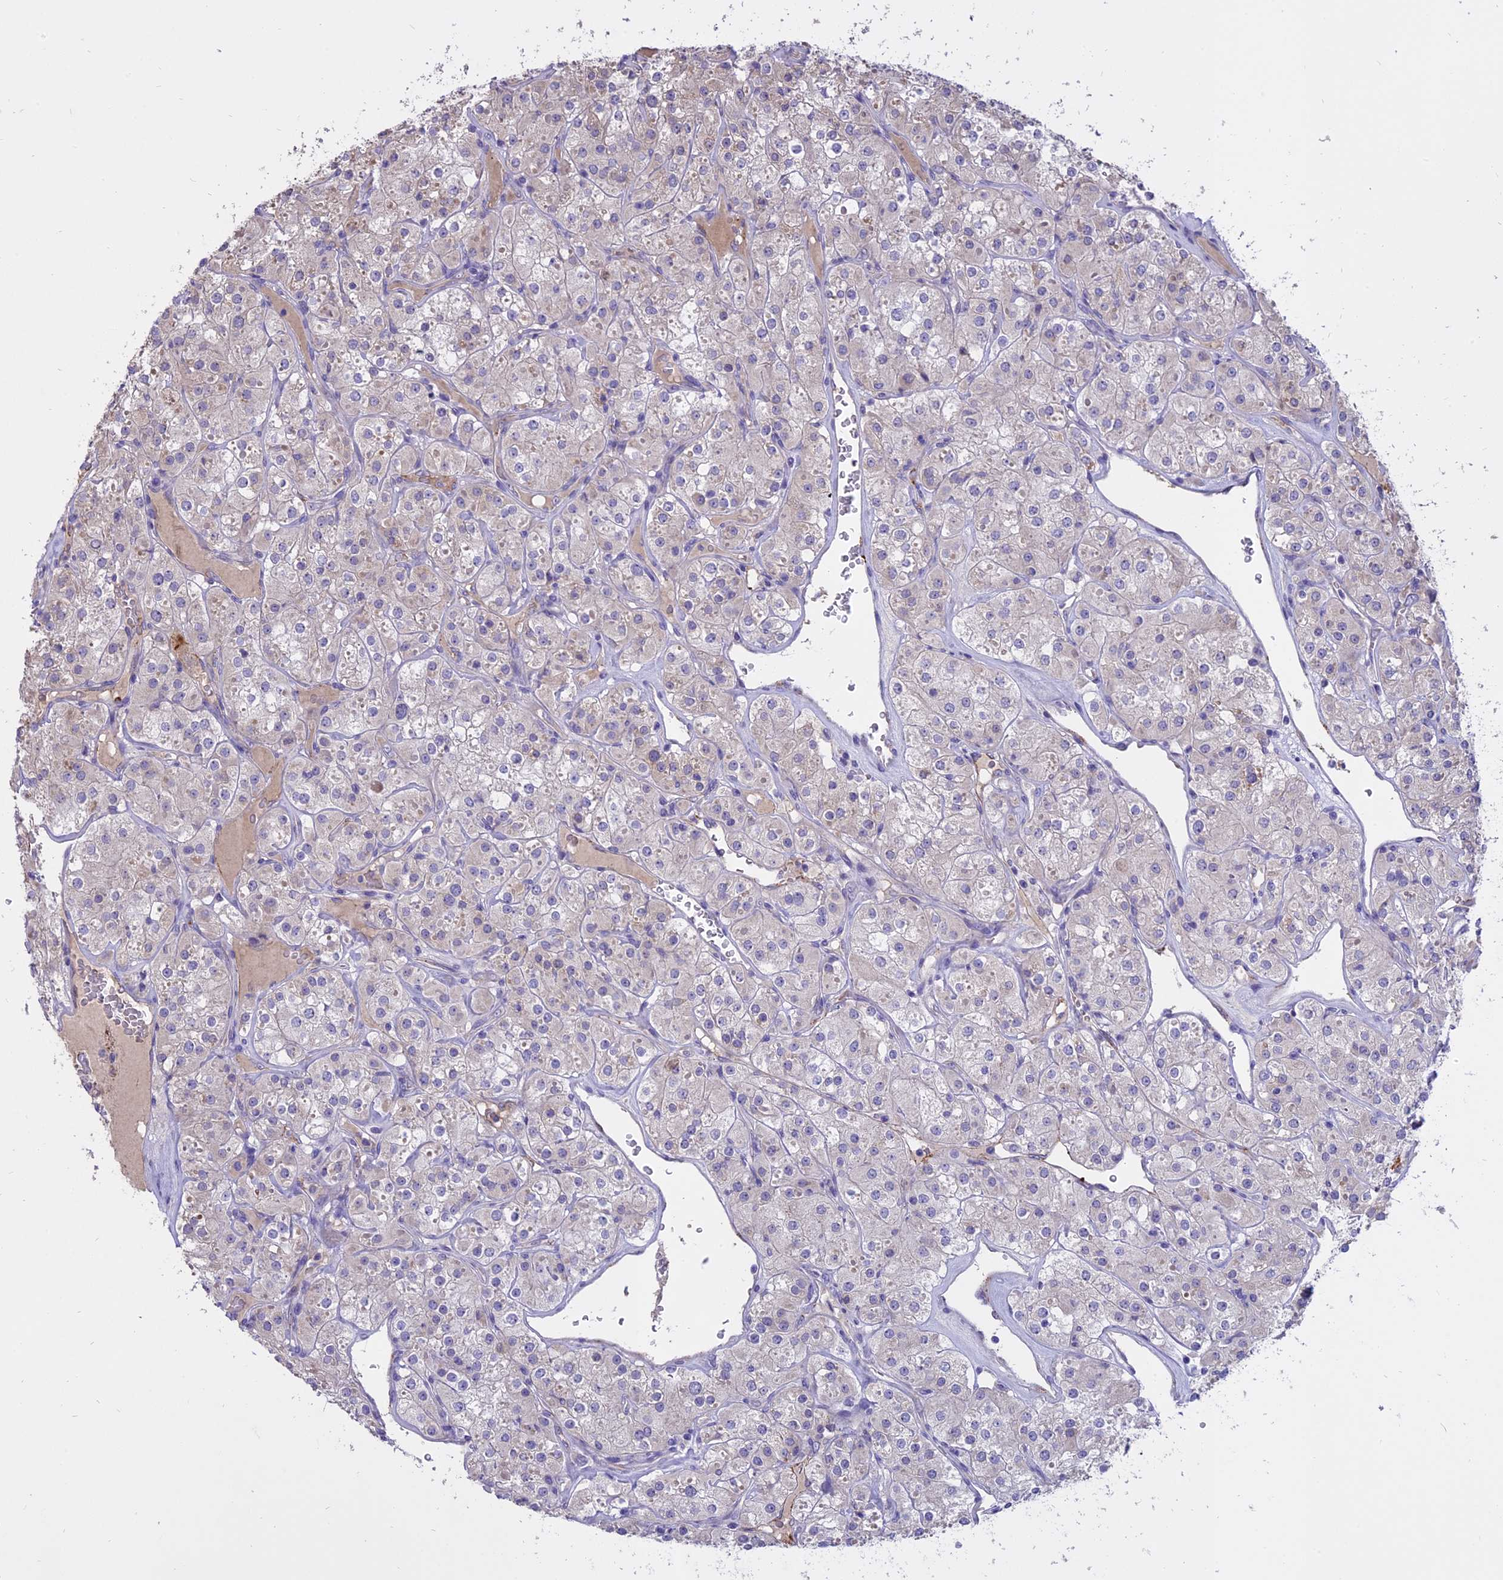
{"staining": {"intensity": "negative", "quantity": "none", "location": "none"}, "tissue": "renal cancer", "cell_type": "Tumor cells", "image_type": "cancer", "snomed": [{"axis": "morphology", "description": "Adenocarcinoma, NOS"}, {"axis": "topography", "description": "Kidney"}], "caption": "Immunohistochemistry (IHC) photomicrograph of neoplastic tissue: renal cancer (adenocarcinoma) stained with DAB (3,3'-diaminobenzidine) demonstrates no significant protein positivity in tumor cells.", "gene": "WFDC2", "patient": {"sex": "male", "age": 77}}